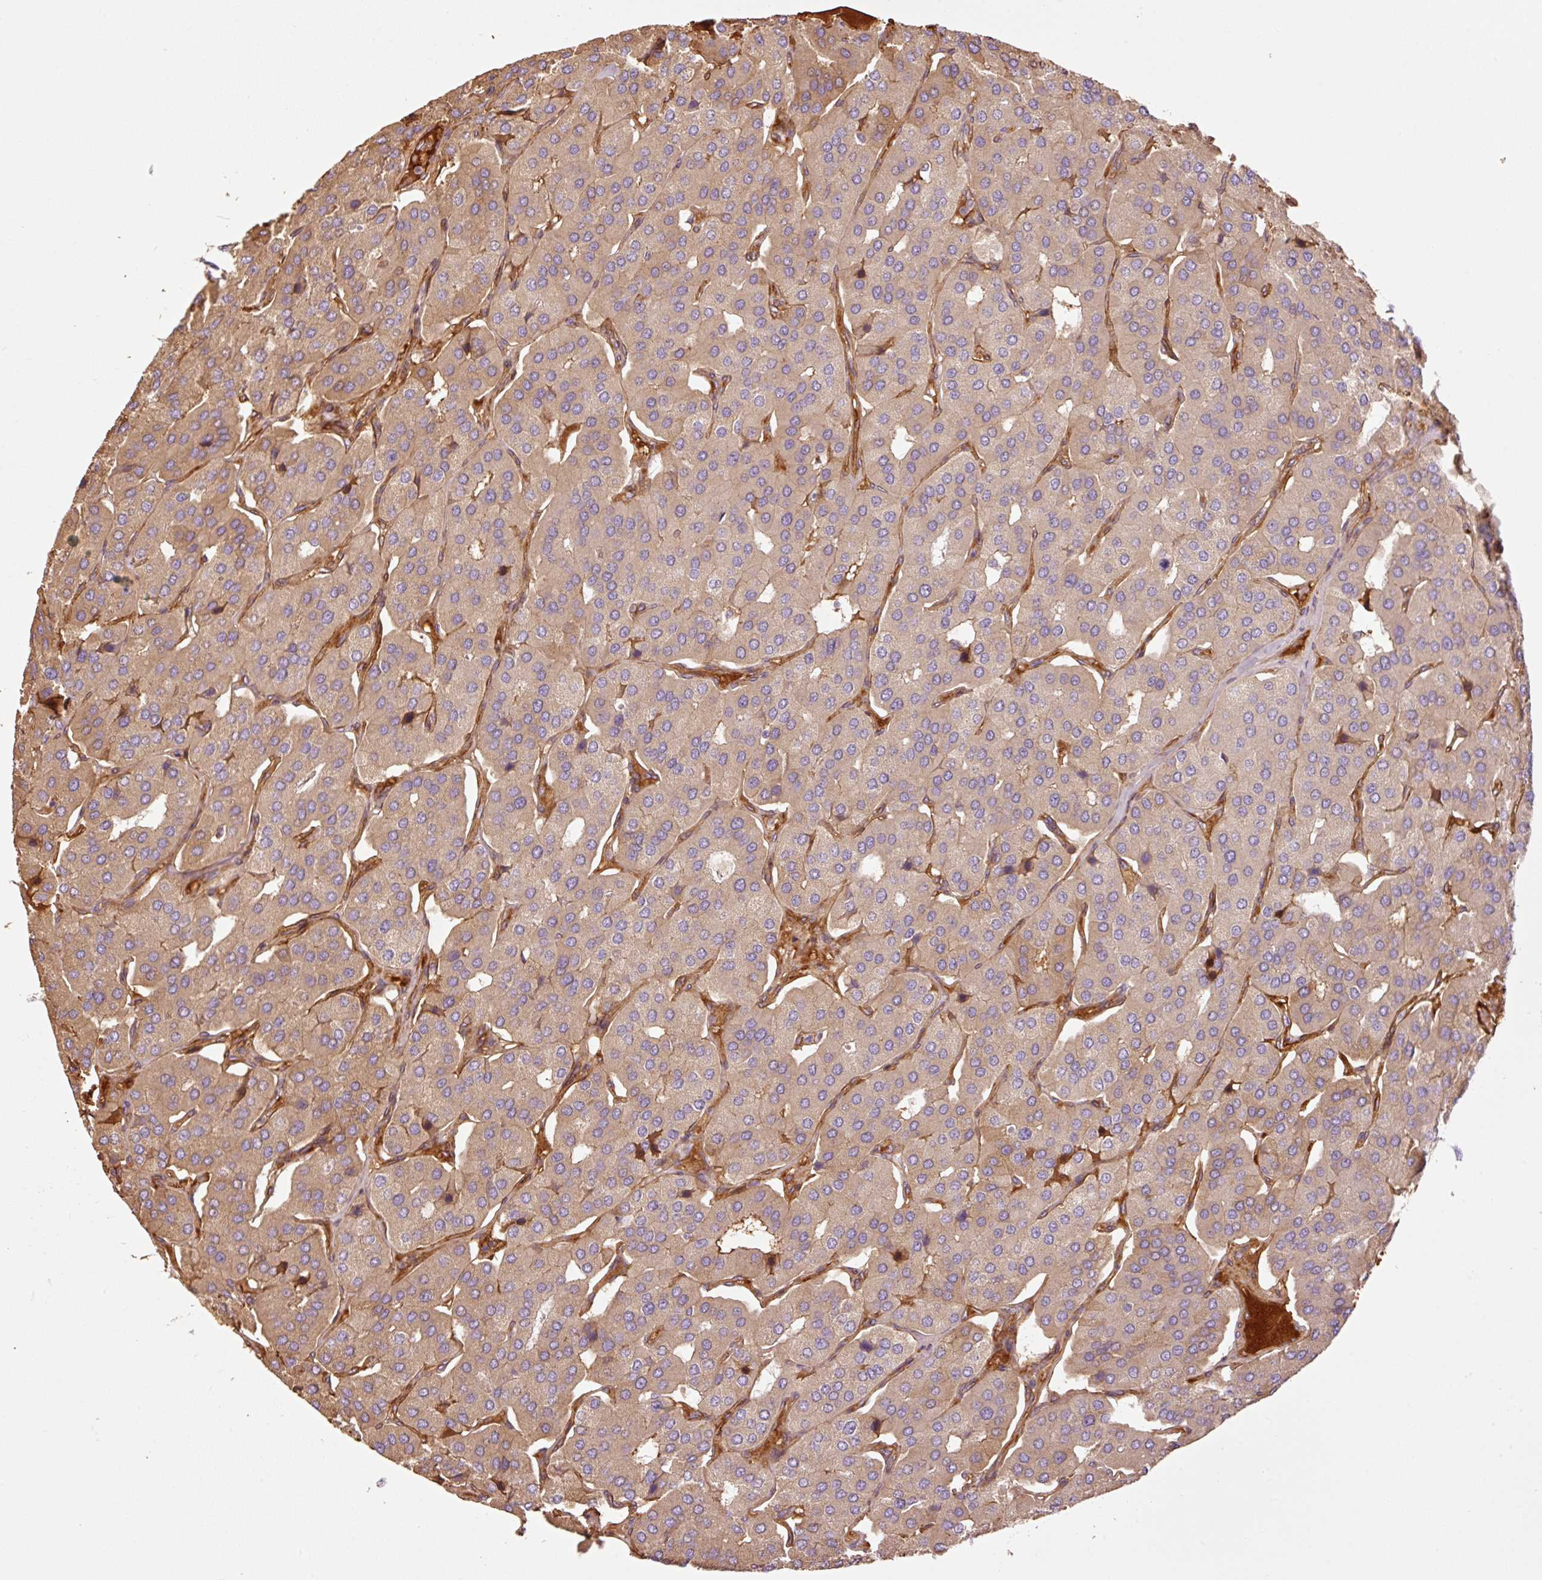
{"staining": {"intensity": "weak", "quantity": "25%-75%", "location": "cytoplasmic/membranous"}, "tissue": "parathyroid gland", "cell_type": "Glandular cells", "image_type": "normal", "snomed": [{"axis": "morphology", "description": "Normal tissue, NOS"}, {"axis": "morphology", "description": "Adenoma, NOS"}, {"axis": "topography", "description": "Parathyroid gland"}], "caption": "This is an image of immunohistochemistry staining of unremarkable parathyroid gland, which shows weak positivity in the cytoplasmic/membranous of glandular cells.", "gene": "NID2", "patient": {"sex": "female", "age": 86}}